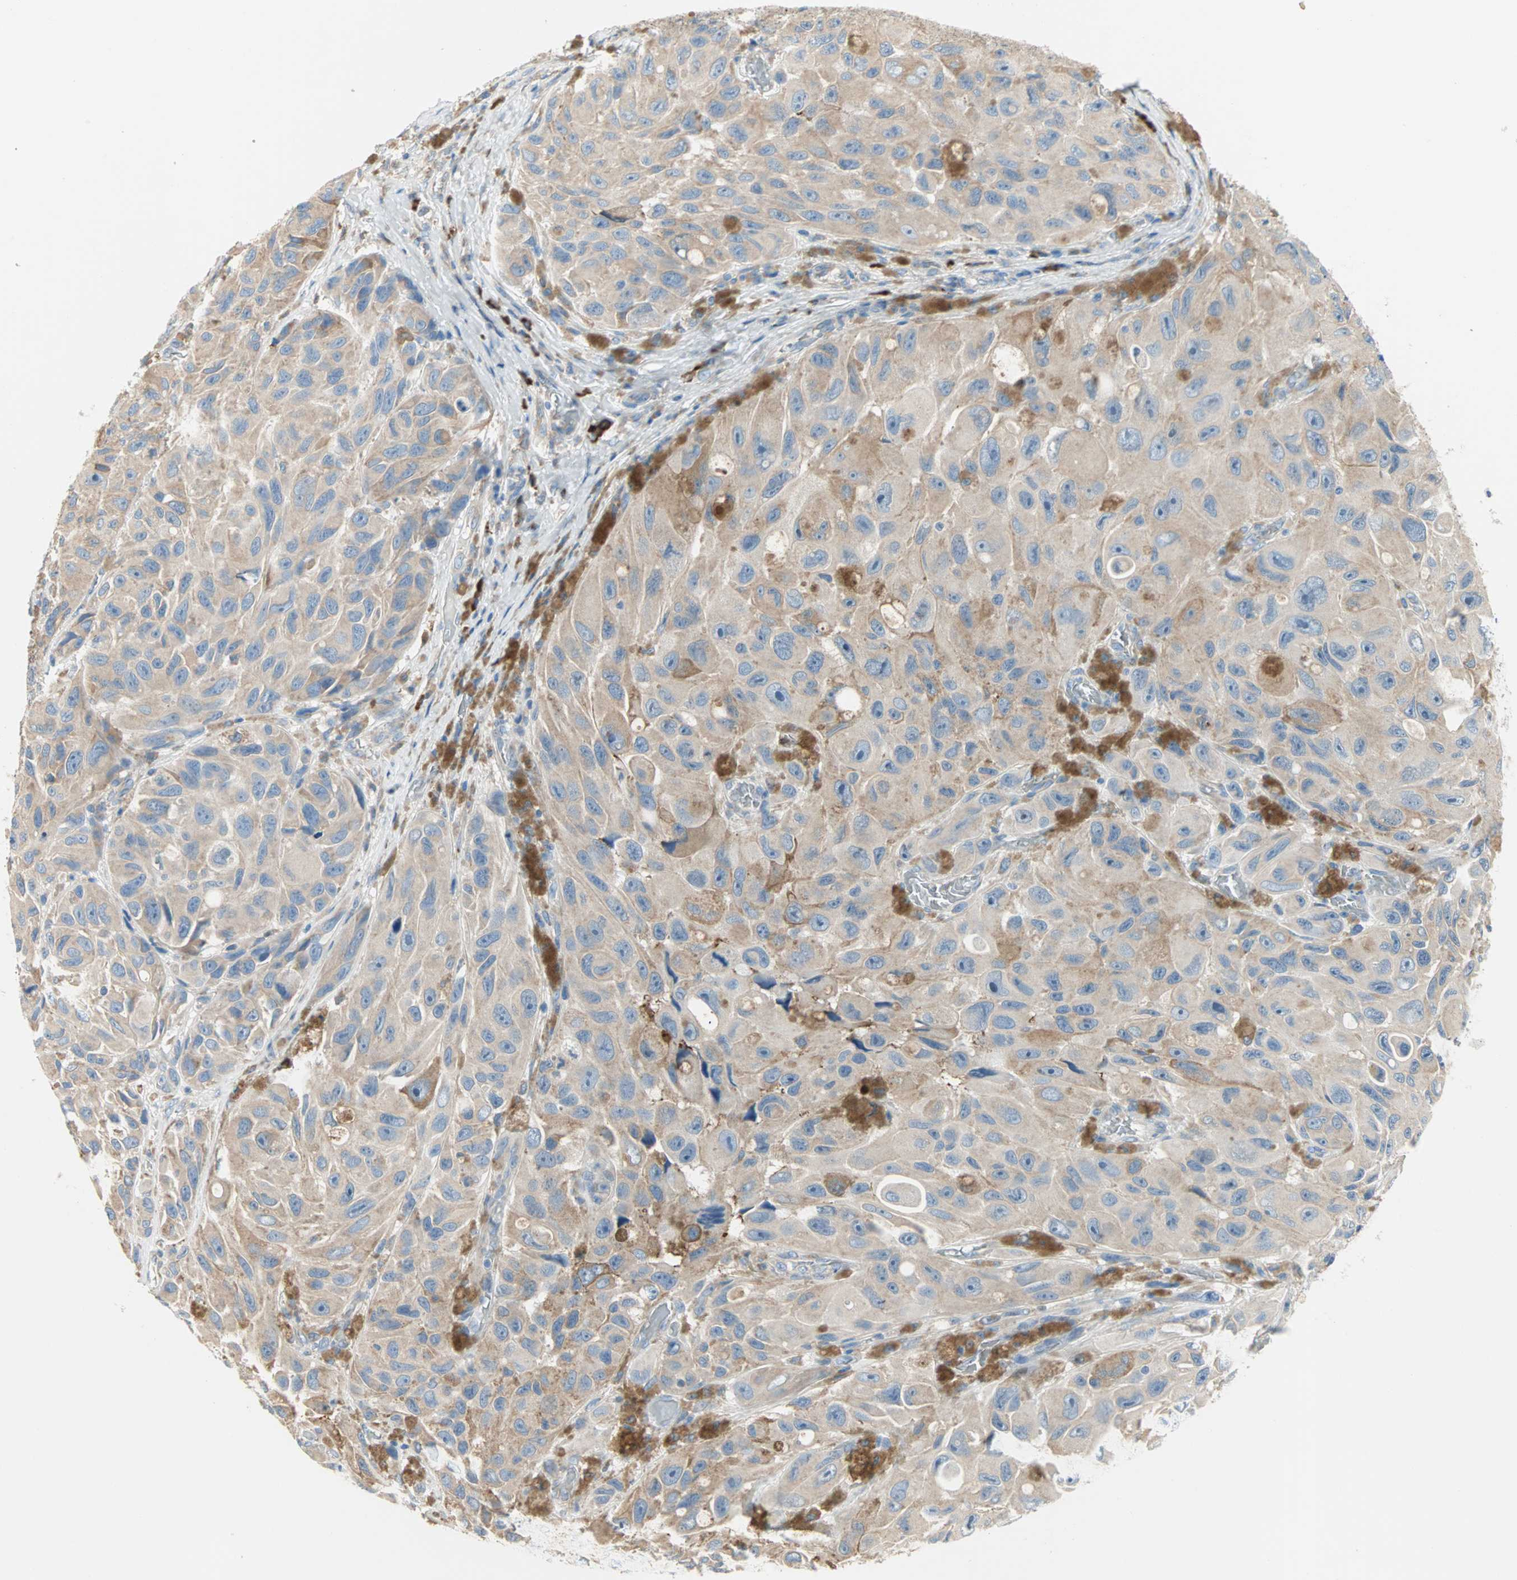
{"staining": {"intensity": "moderate", "quantity": ">75%", "location": "cytoplasmic/membranous"}, "tissue": "melanoma", "cell_type": "Tumor cells", "image_type": "cancer", "snomed": [{"axis": "morphology", "description": "Malignant melanoma, NOS"}, {"axis": "topography", "description": "Skin"}], "caption": "High-power microscopy captured an immunohistochemistry (IHC) image of melanoma, revealing moderate cytoplasmic/membranous staining in about >75% of tumor cells. (Brightfield microscopy of DAB IHC at high magnification).", "gene": "PLCXD1", "patient": {"sex": "female", "age": 73}}